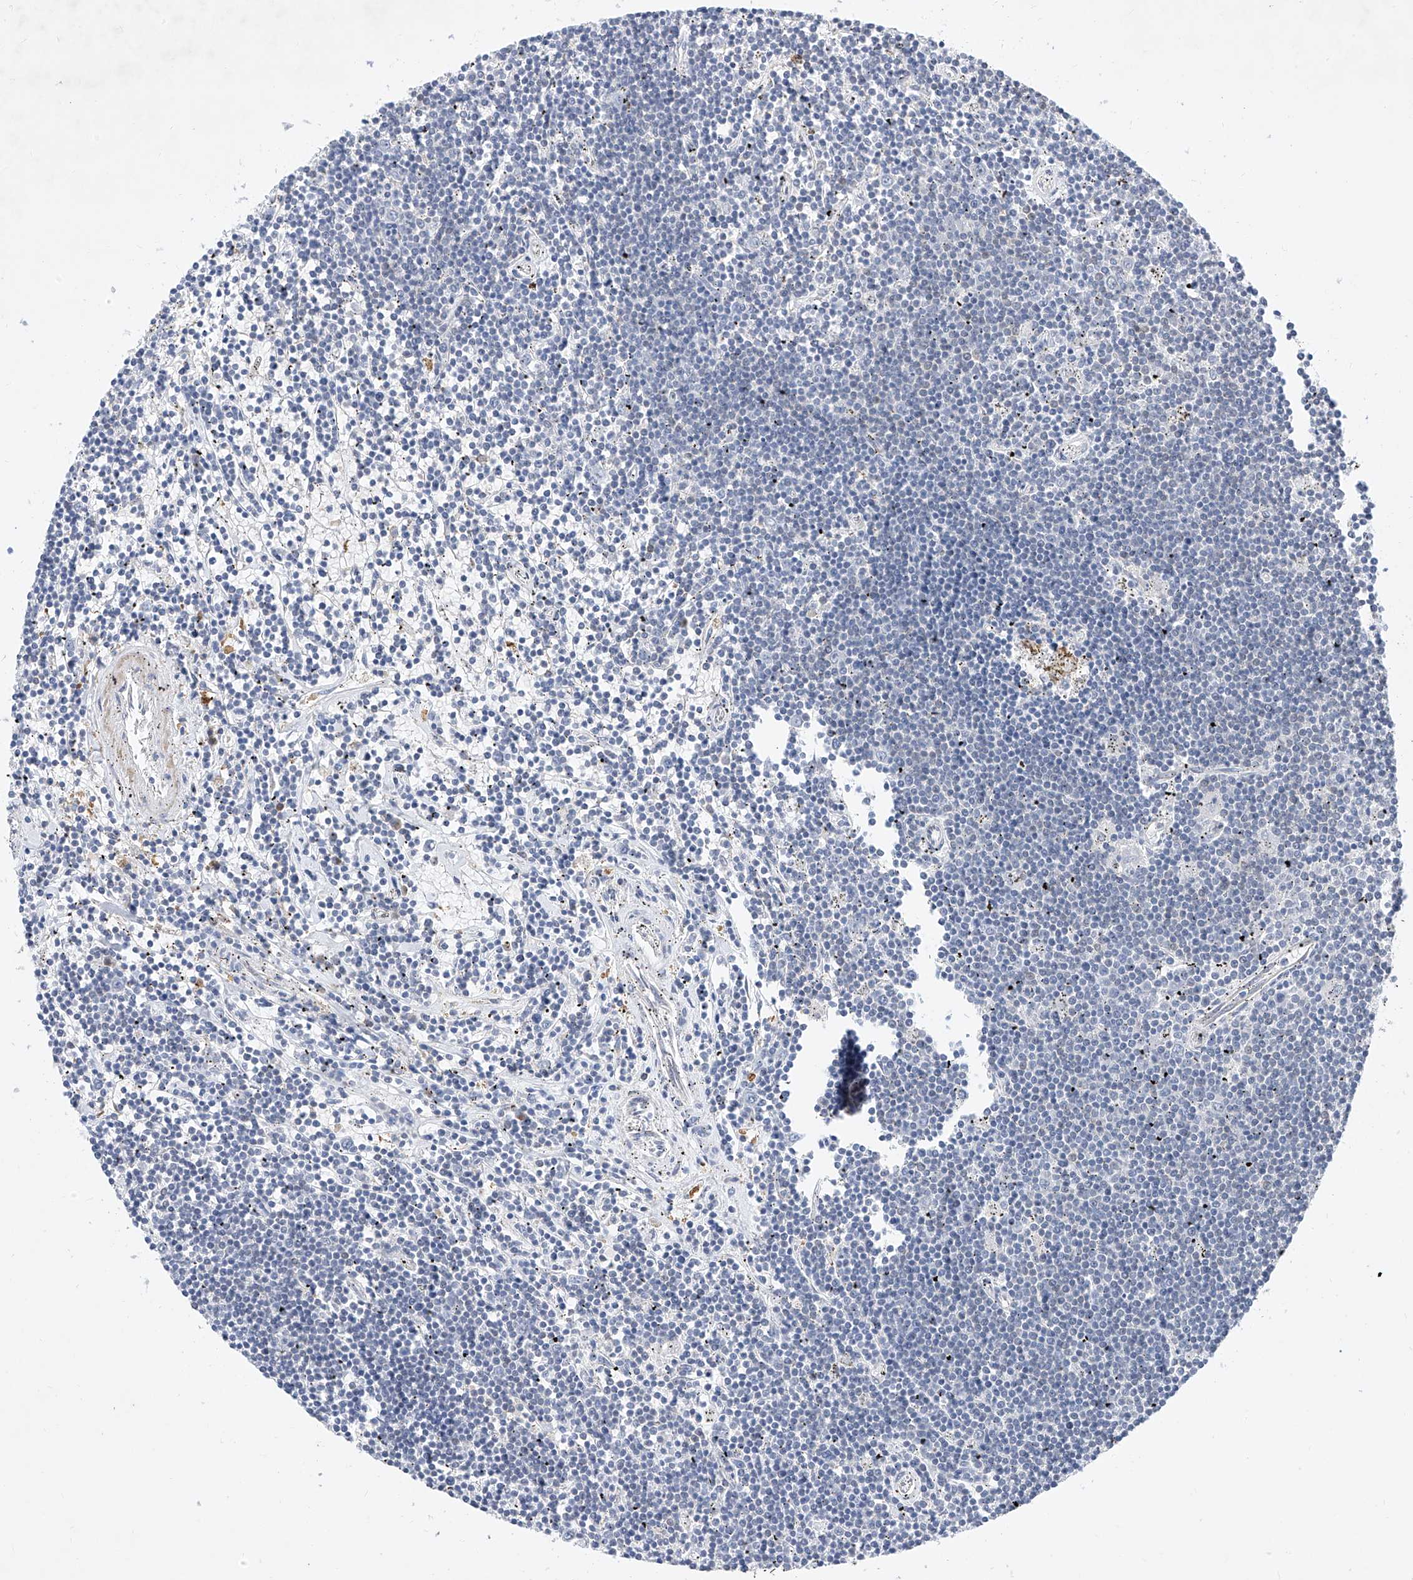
{"staining": {"intensity": "negative", "quantity": "none", "location": "none"}, "tissue": "lymphoma", "cell_type": "Tumor cells", "image_type": "cancer", "snomed": [{"axis": "morphology", "description": "Malignant lymphoma, non-Hodgkin's type, Low grade"}, {"axis": "topography", "description": "Spleen"}], "caption": "Immunohistochemistry (IHC) photomicrograph of neoplastic tissue: lymphoma stained with DAB shows no significant protein positivity in tumor cells.", "gene": "MX2", "patient": {"sex": "male", "age": 76}}